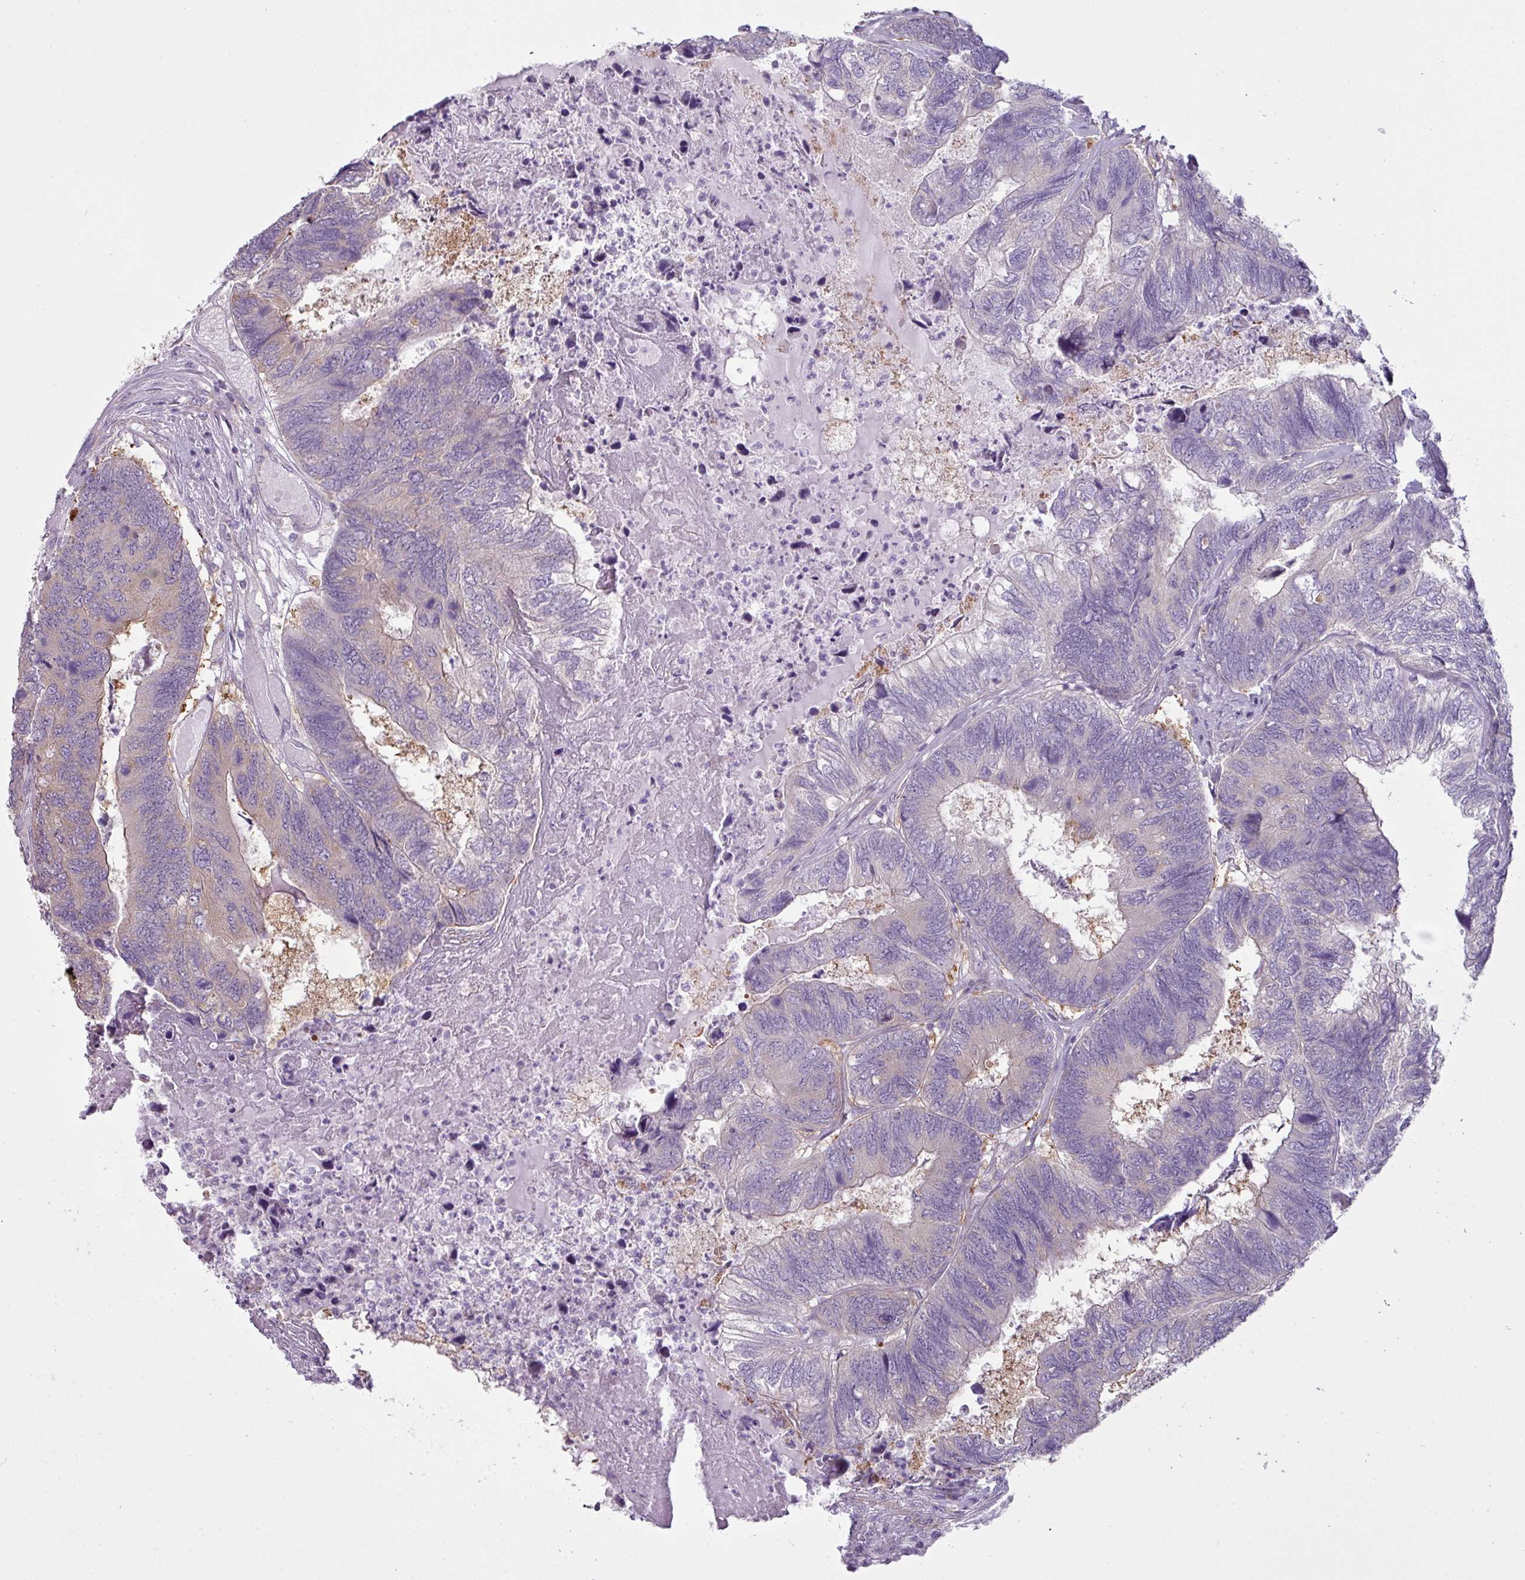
{"staining": {"intensity": "negative", "quantity": "none", "location": "none"}, "tissue": "colorectal cancer", "cell_type": "Tumor cells", "image_type": "cancer", "snomed": [{"axis": "morphology", "description": "Adenocarcinoma, NOS"}, {"axis": "topography", "description": "Colon"}], "caption": "The image shows no staining of tumor cells in colorectal cancer (adenocarcinoma). The staining is performed using DAB (3,3'-diaminobenzidine) brown chromogen with nuclei counter-stained in using hematoxylin.", "gene": "CAMK2B", "patient": {"sex": "female", "age": 67}}